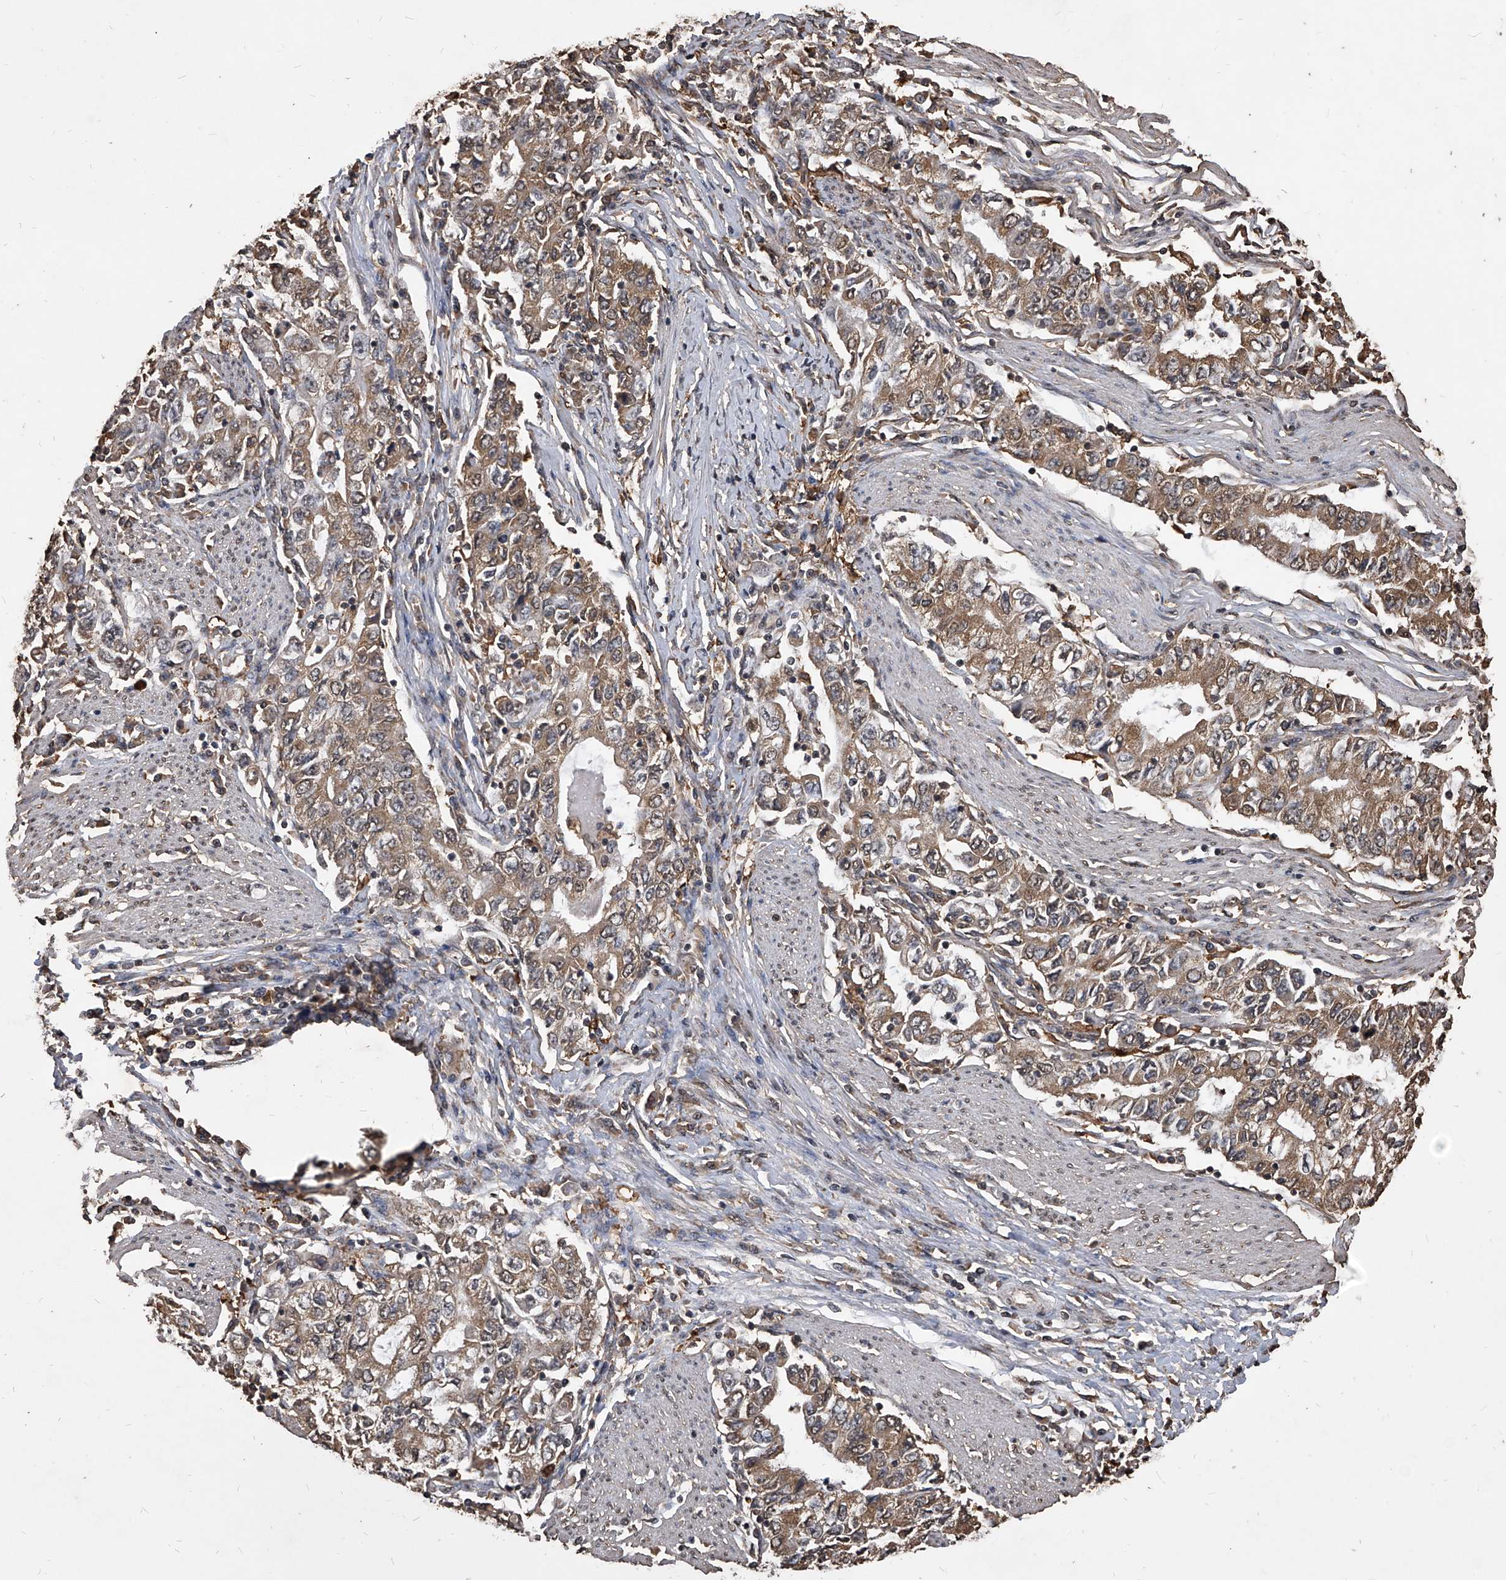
{"staining": {"intensity": "moderate", "quantity": ">75%", "location": "cytoplasmic/membranous"}, "tissue": "stomach cancer", "cell_type": "Tumor cells", "image_type": "cancer", "snomed": [{"axis": "morphology", "description": "Adenocarcinoma, NOS"}, {"axis": "topography", "description": "Stomach, lower"}], "caption": "Stomach cancer stained for a protein demonstrates moderate cytoplasmic/membranous positivity in tumor cells.", "gene": "FBXL4", "patient": {"sex": "female", "age": 72}}